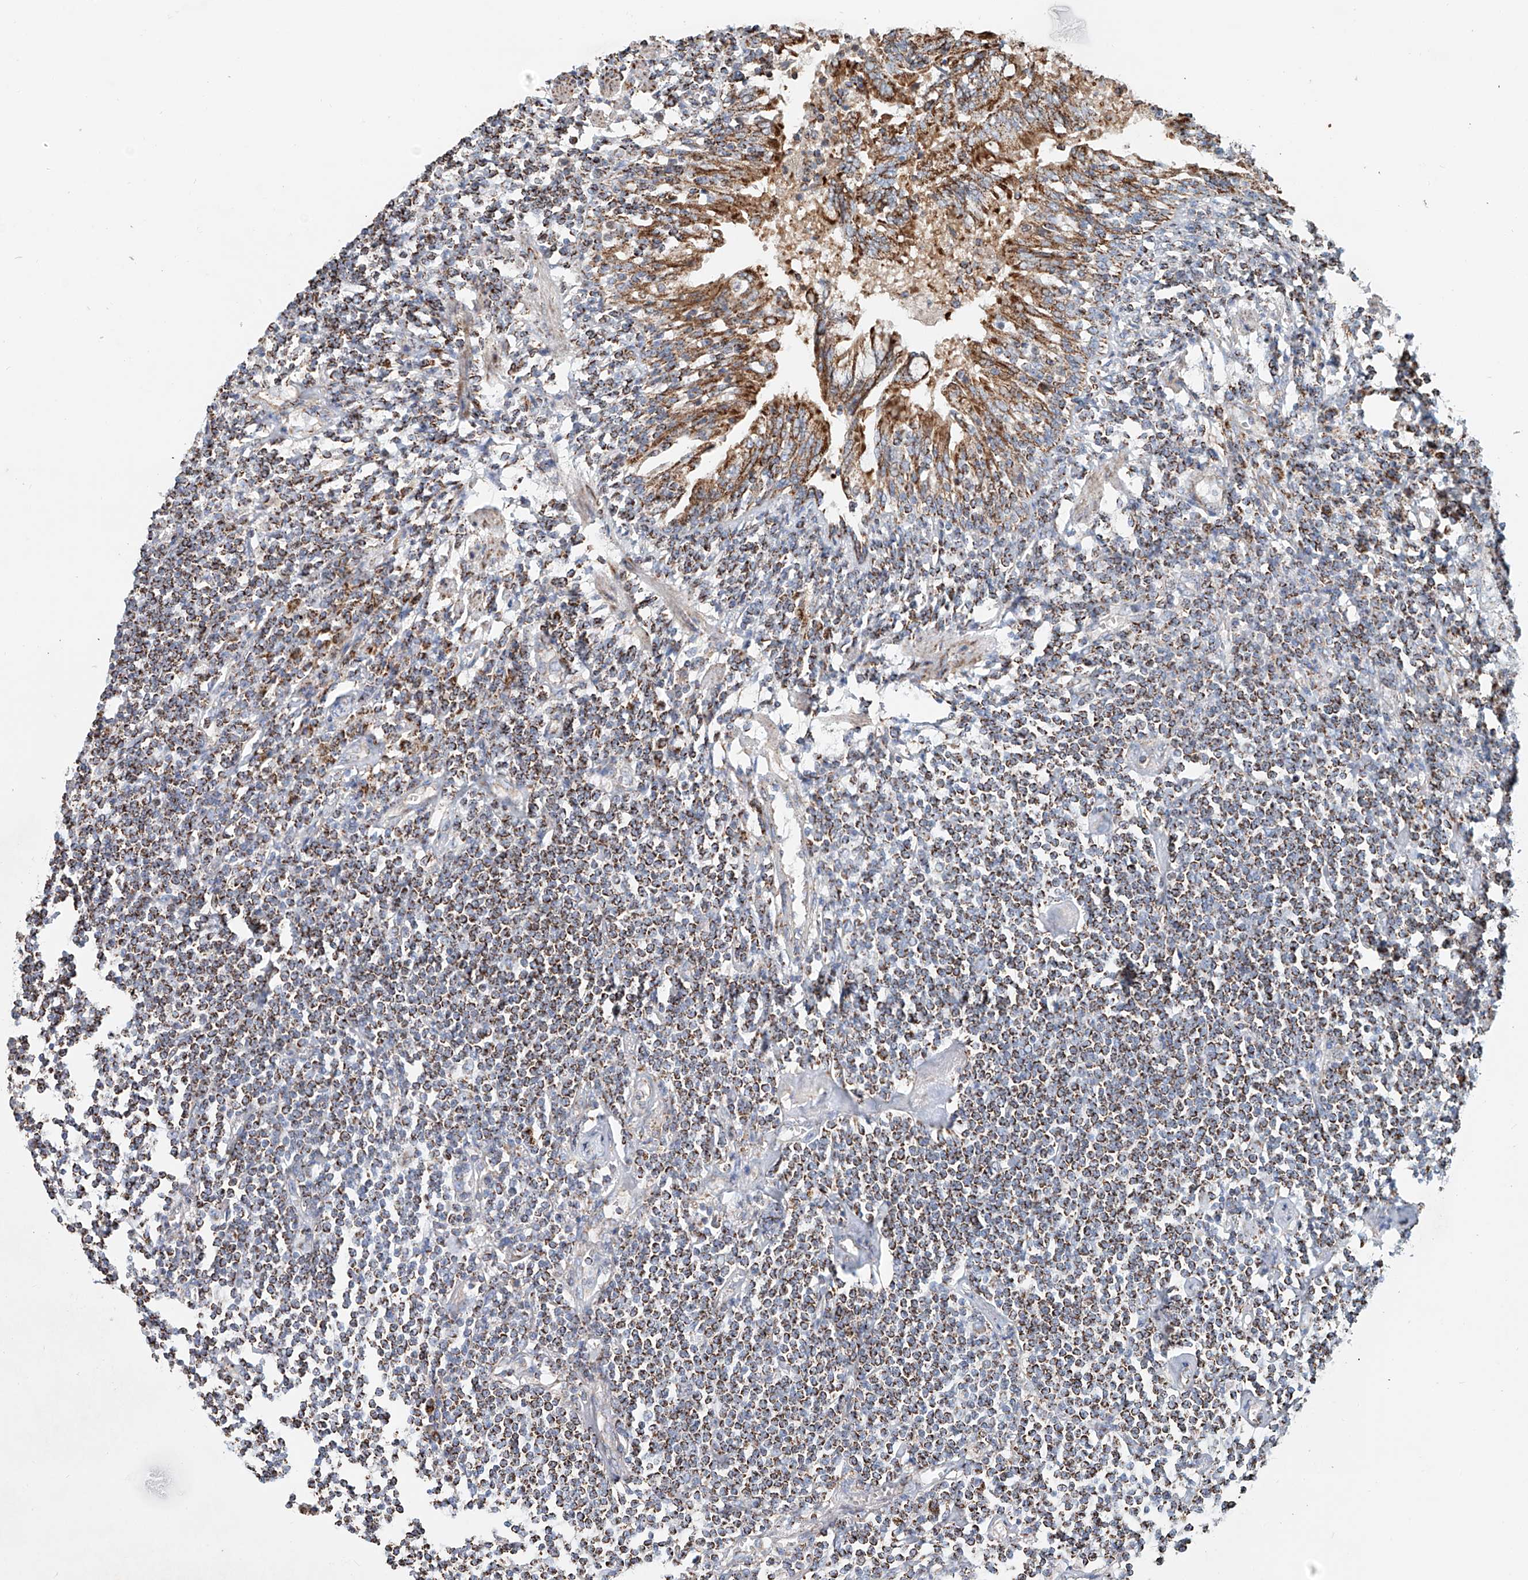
{"staining": {"intensity": "strong", "quantity": ">75%", "location": "cytoplasmic/membranous"}, "tissue": "lymphoma", "cell_type": "Tumor cells", "image_type": "cancer", "snomed": [{"axis": "morphology", "description": "Malignant lymphoma, non-Hodgkin's type, Low grade"}, {"axis": "topography", "description": "Lung"}], "caption": "Immunohistochemistry (DAB) staining of malignant lymphoma, non-Hodgkin's type (low-grade) shows strong cytoplasmic/membranous protein expression in about >75% of tumor cells.", "gene": "CARD10", "patient": {"sex": "female", "age": 71}}